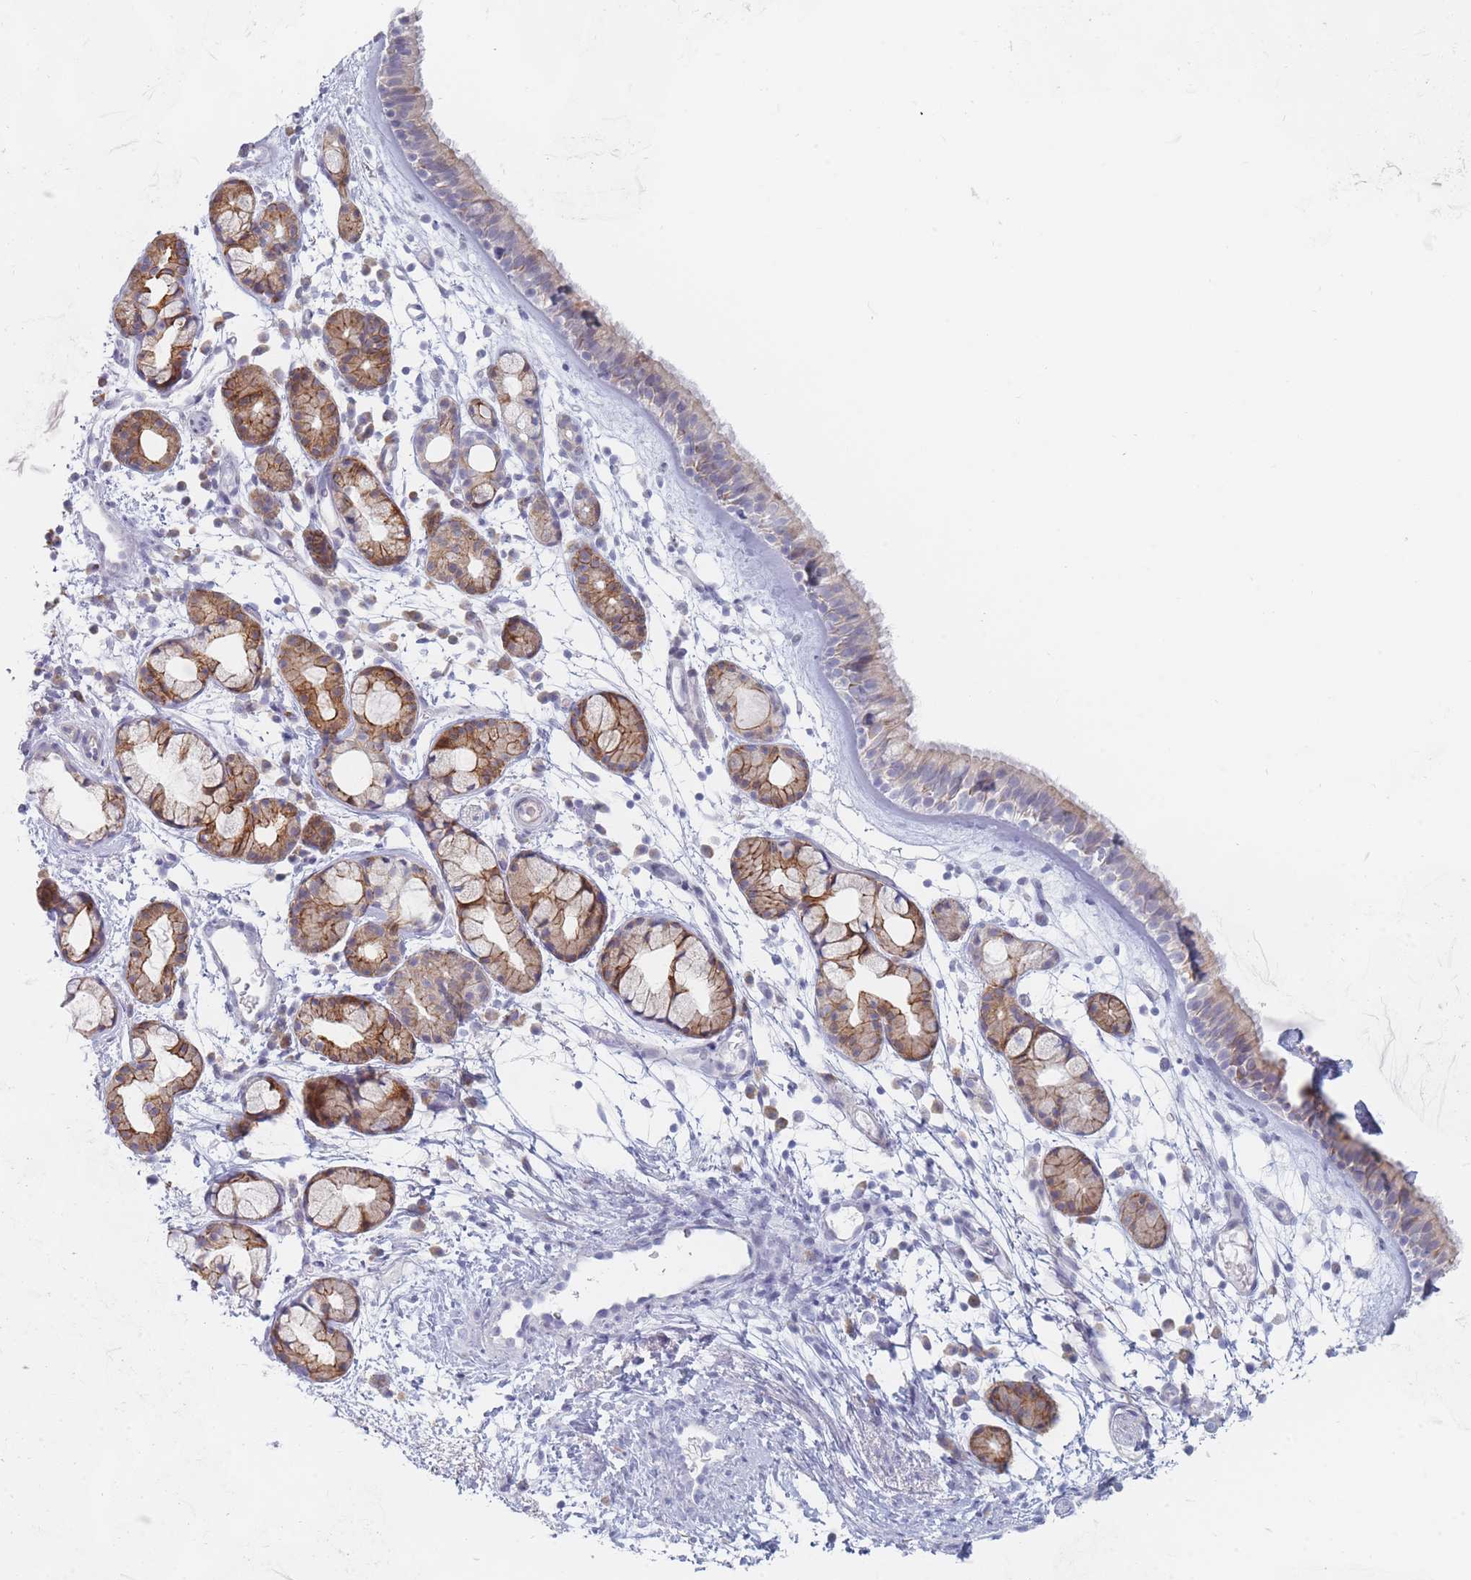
{"staining": {"intensity": "weak", "quantity": "25%-75%", "location": "cytoplasmic/membranous"}, "tissue": "nasopharynx", "cell_type": "Respiratory epithelial cells", "image_type": "normal", "snomed": [{"axis": "morphology", "description": "Normal tissue, NOS"}, {"axis": "topography", "description": "Nasopharynx"}], "caption": "Nasopharynx stained with immunohistochemistry shows weak cytoplasmic/membranous staining in approximately 25%-75% of respiratory epithelial cells.", "gene": "SPATS1", "patient": {"sex": "female", "age": 81}}